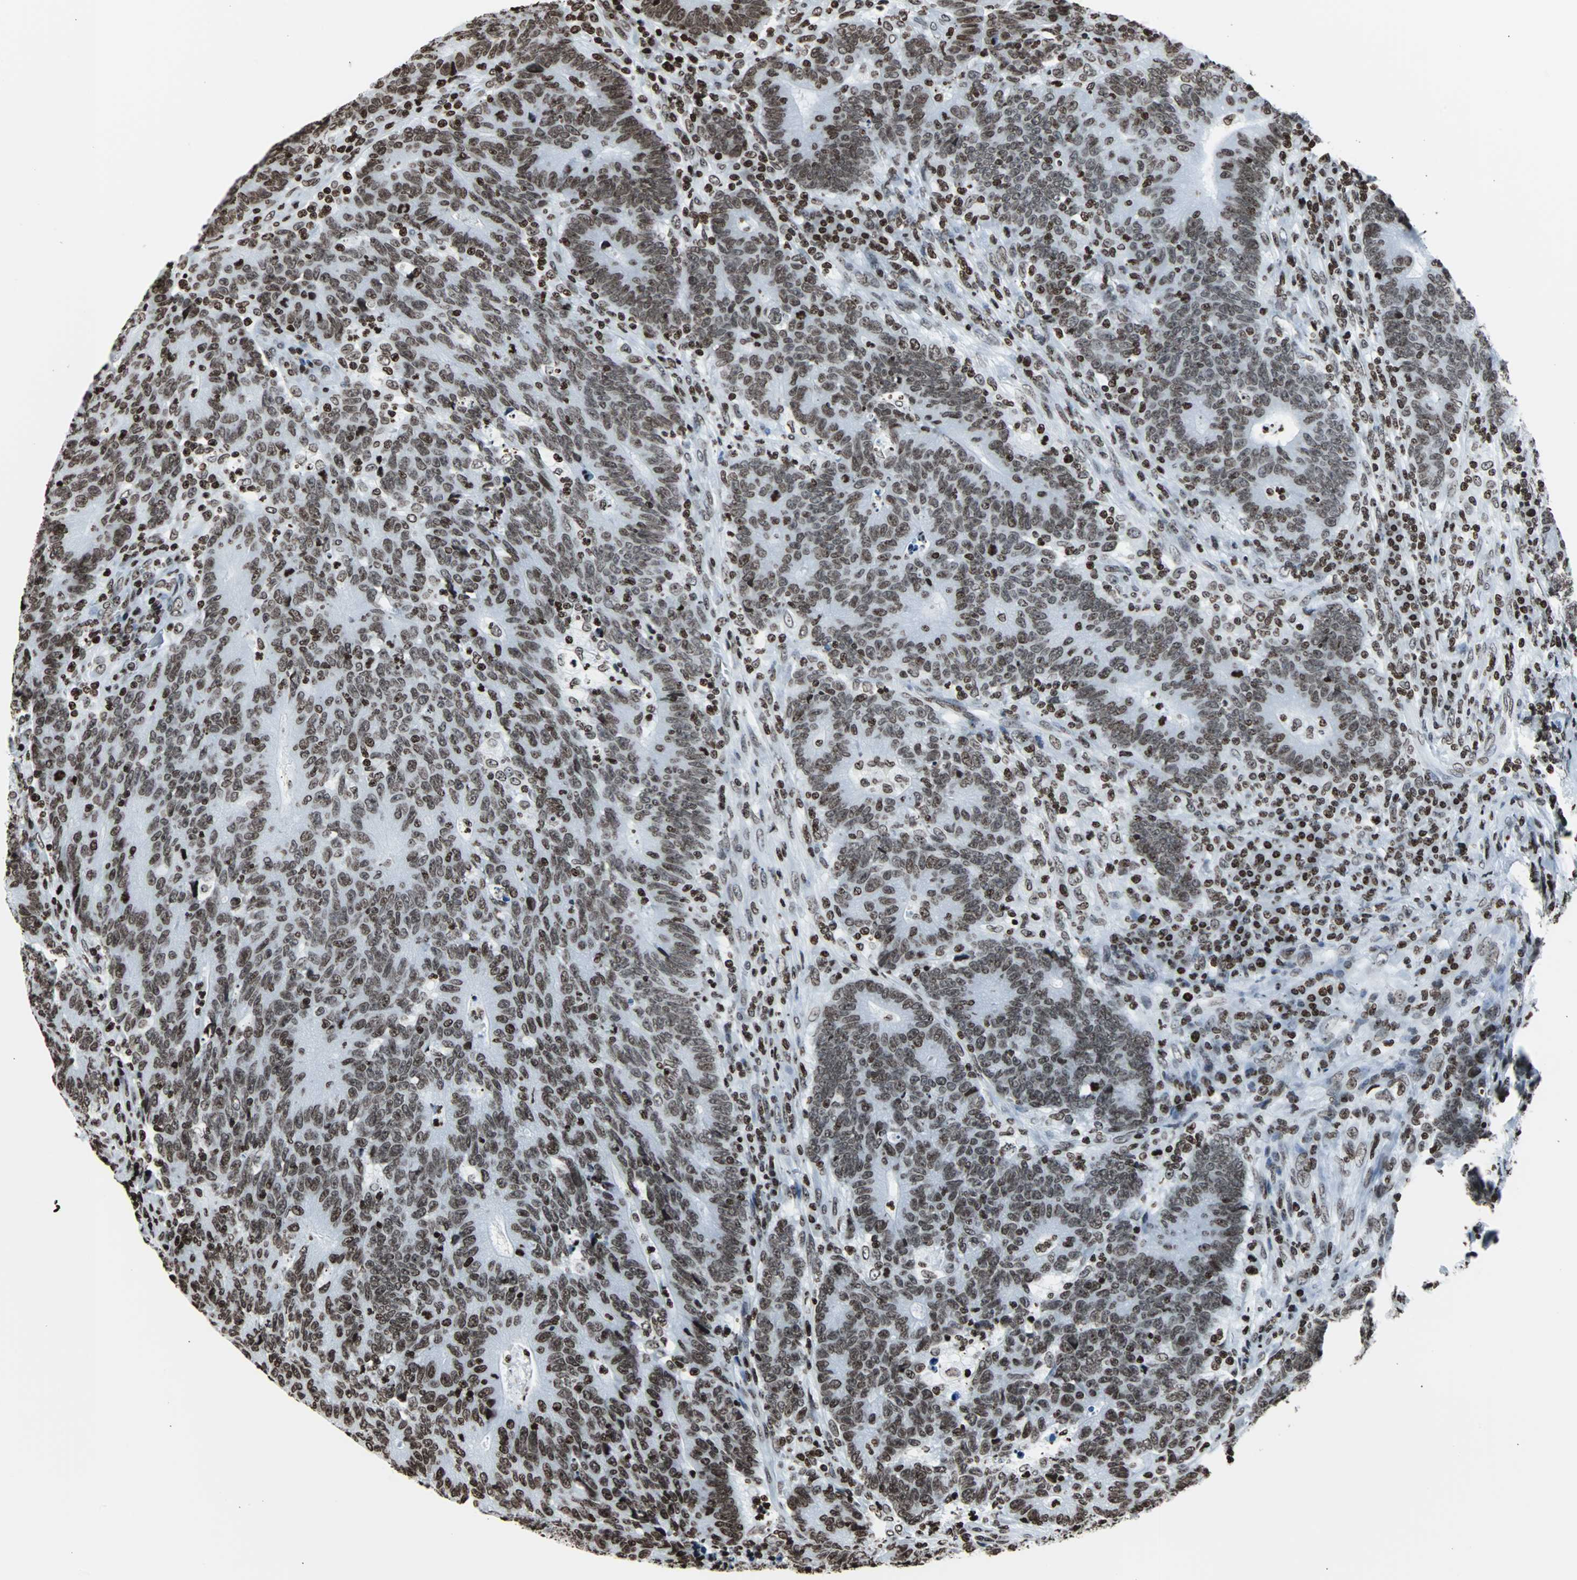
{"staining": {"intensity": "moderate", "quantity": ">75%", "location": "nuclear"}, "tissue": "colorectal cancer", "cell_type": "Tumor cells", "image_type": "cancer", "snomed": [{"axis": "morphology", "description": "Normal tissue, NOS"}, {"axis": "morphology", "description": "Adenocarcinoma, NOS"}, {"axis": "topography", "description": "Colon"}], "caption": "IHC (DAB) staining of human colorectal cancer reveals moderate nuclear protein positivity in about >75% of tumor cells. The staining is performed using DAB (3,3'-diaminobenzidine) brown chromogen to label protein expression. The nuclei are counter-stained blue using hematoxylin.", "gene": "H2BC18", "patient": {"sex": "female", "age": 75}}